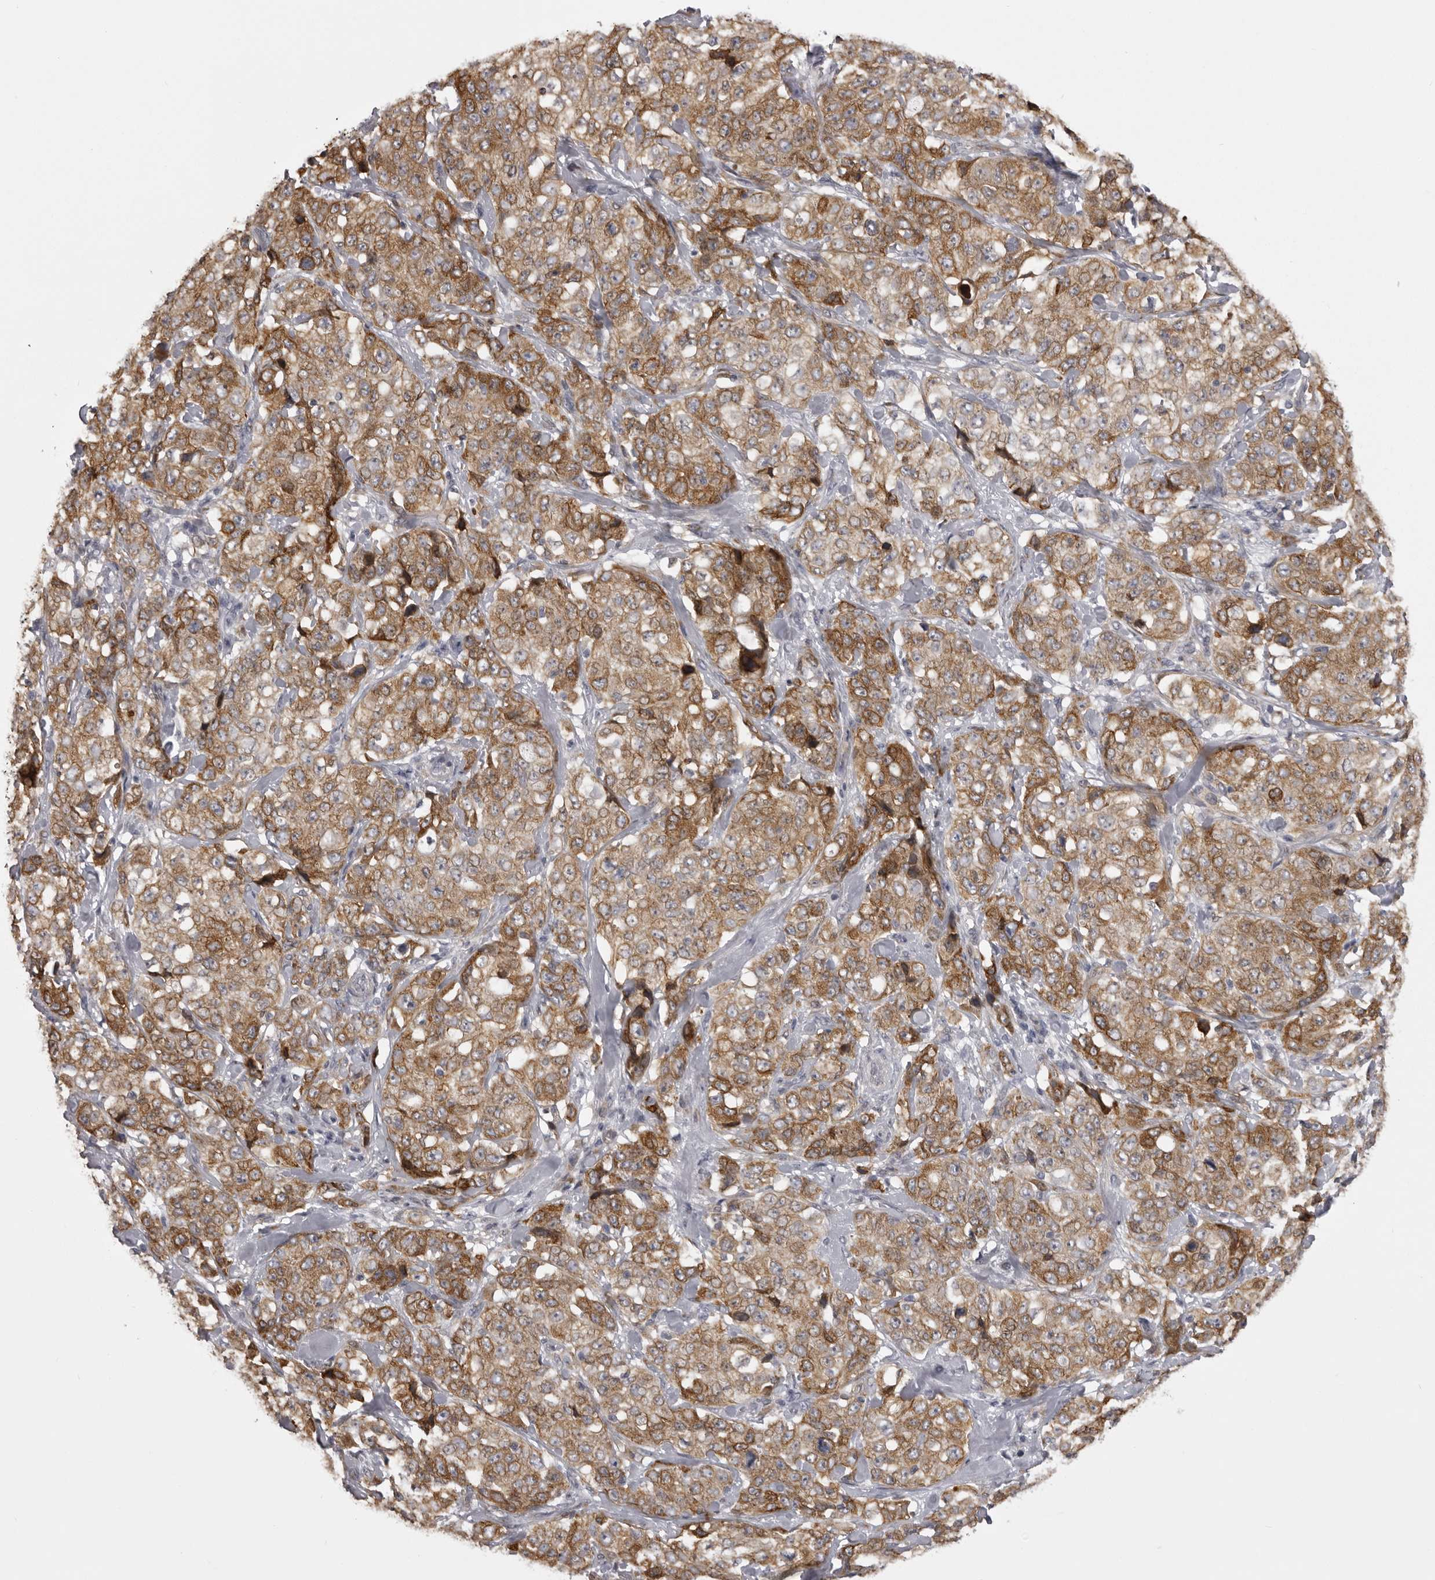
{"staining": {"intensity": "moderate", "quantity": ">75%", "location": "cytoplasmic/membranous"}, "tissue": "stomach cancer", "cell_type": "Tumor cells", "image_type": "cancer", "snomed": [{"axis": "morphology", "description": "Adenocarcinoma, NOS"}, {"axis": "topography", "description": "Stomach"}], "caption": "A histopathology image of human adenocarcinoma (stomach) stained for a protein reveals moderate cytoplasmic/membranous brown staining in tumor cells. Using DAB (brown) and hematoxylin (blue) stains, captured at high magnification using brightfield microscopy.", "gene": "NCEH1", "patient": {"sex": "male", "age": 48}}